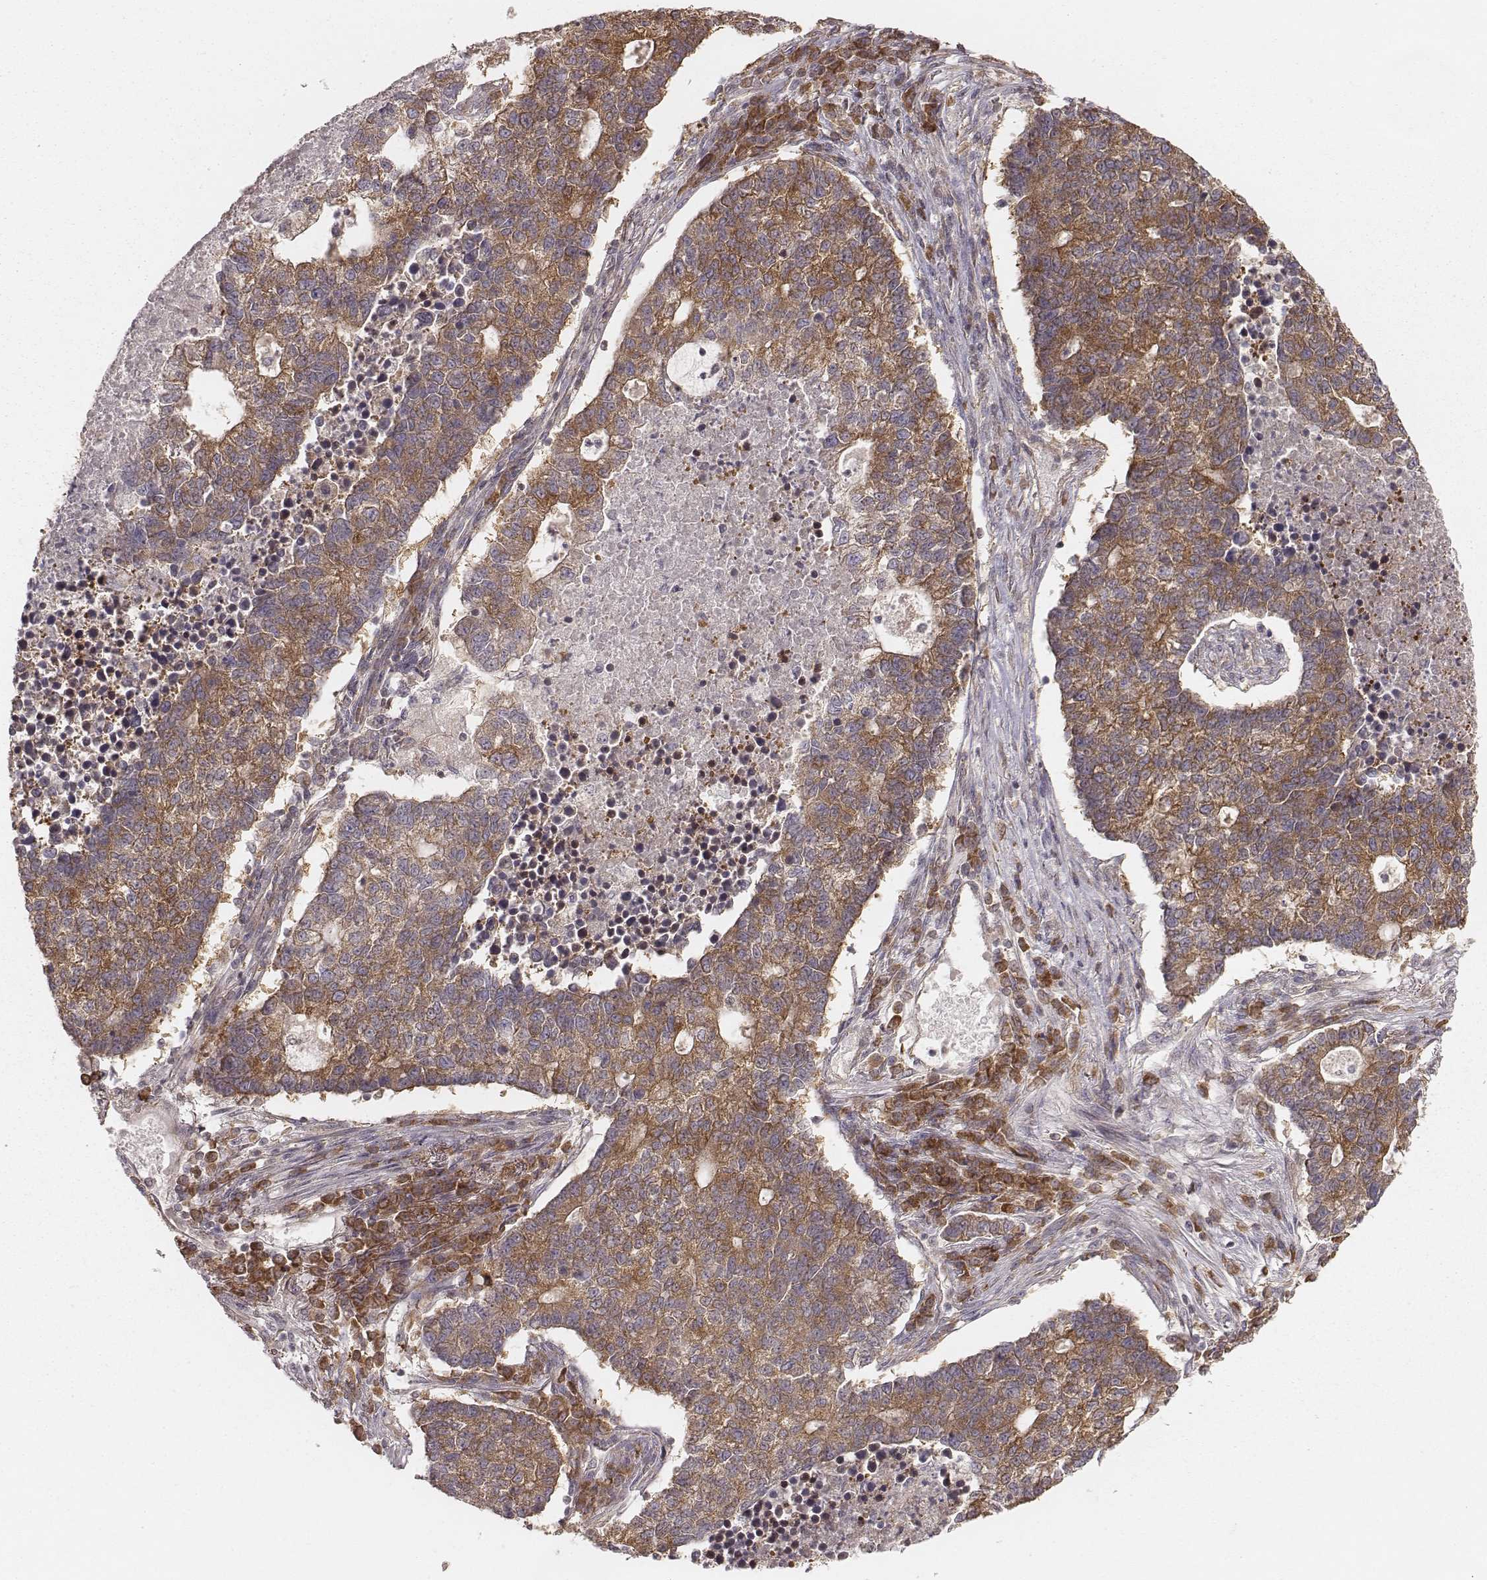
{"staining": {"intensity": "moderate", "quantity": ">75%", "location": "cytoplasmic/membranous"}, "tissue": "lung cancer", "cell_type": "Tumor cells", "image_type": "cancer", "snomed": [{"axis": "morphology", "description": "Adenocarcinoma, NOS"}, {"axis": "topography", "description": "Lung"}], "caption": "High-magnification brightfield microscopy of adenocarcinoma (lung) stained with DAB (brown) and counterstained with hematoxylin (blue). tumor cells exhibit moderate cytoplasmic/membranous expression is appreciated in about>75% of cells.", "gene": "CARS1", "patient": {"sex": "male", "age": 57}}